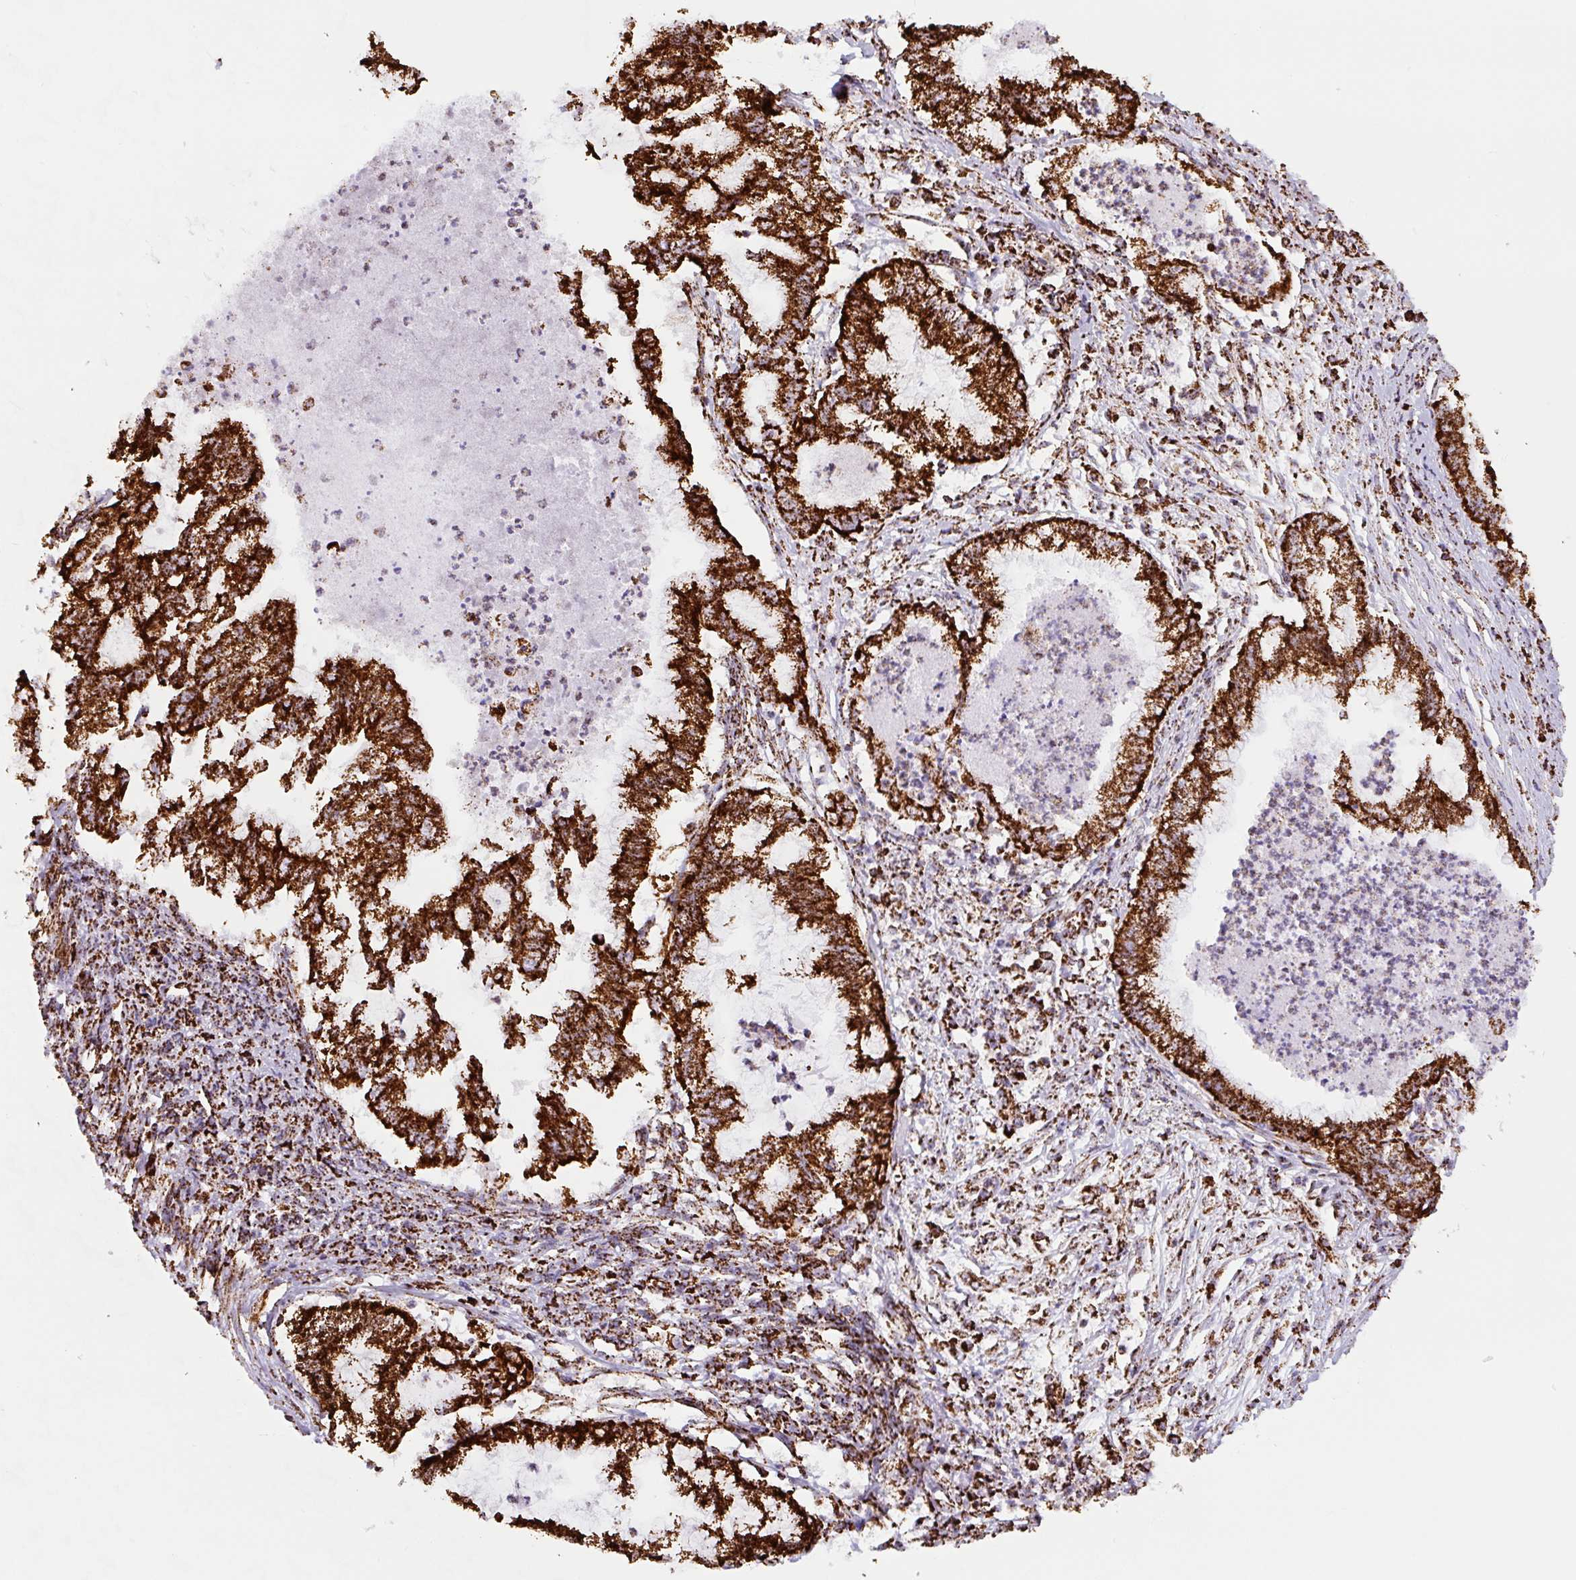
{"staining": {"intensity": "strong", "quantity": ">75%", "location": "cytoplasmic/membranous"}, "tissue": "endometrial cancer", "cell_type": "Tumor cells", "image_type": "cancer", "snomed": [{"axis": "morphology", "description": "Adenocarcinoma, NOS"}, {"axis": "topography", "description": "Endometrium"}], "caption": "This micrograph shows immunohistochemistry staining of human endometrial adenocarcinoma, with high strong cytoplasmic/membranous expression in approximately >75% of tumor cells.", "gene": "ATP5F1A", "patient": {"sex": "female", "age": 79}}